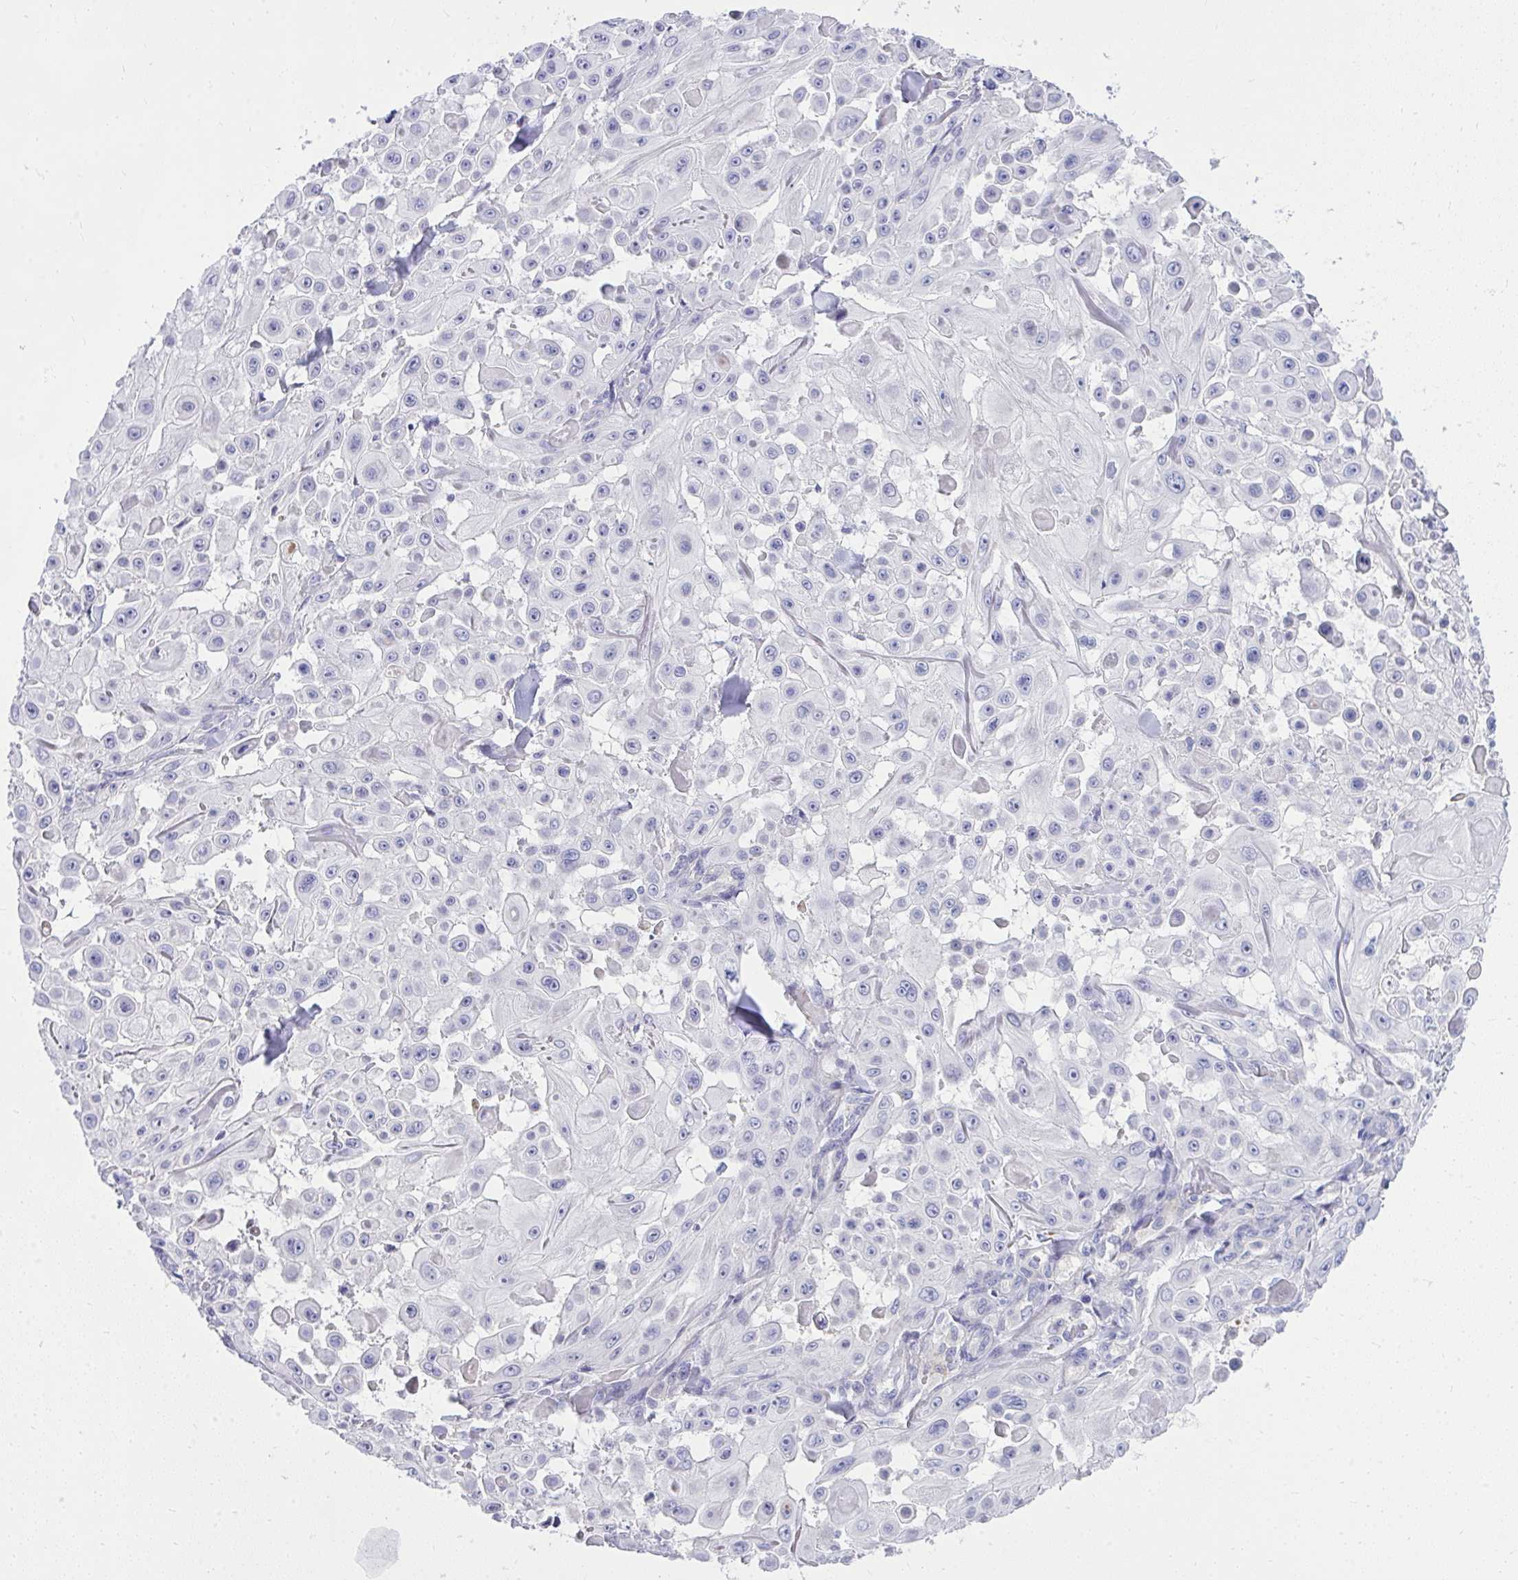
{"staining": {"intensity": "negative", "quantity": "none", "location": "none"}, "tissue": "skin cancer", "cell_type": "Tumor cells", "image_type": "cancer", "snomed": [{"axis": "morphology", "description": "Squamous cell carcinoma, NOS"}, {"axis": "topography", "description": "Skin"}], "caption": "Immunohistochemical staining of skin cancer demonstrates no significant expression in tumor cells.", "gene": "LRRC36", "patient": {"sex": "male", "age": 91}}